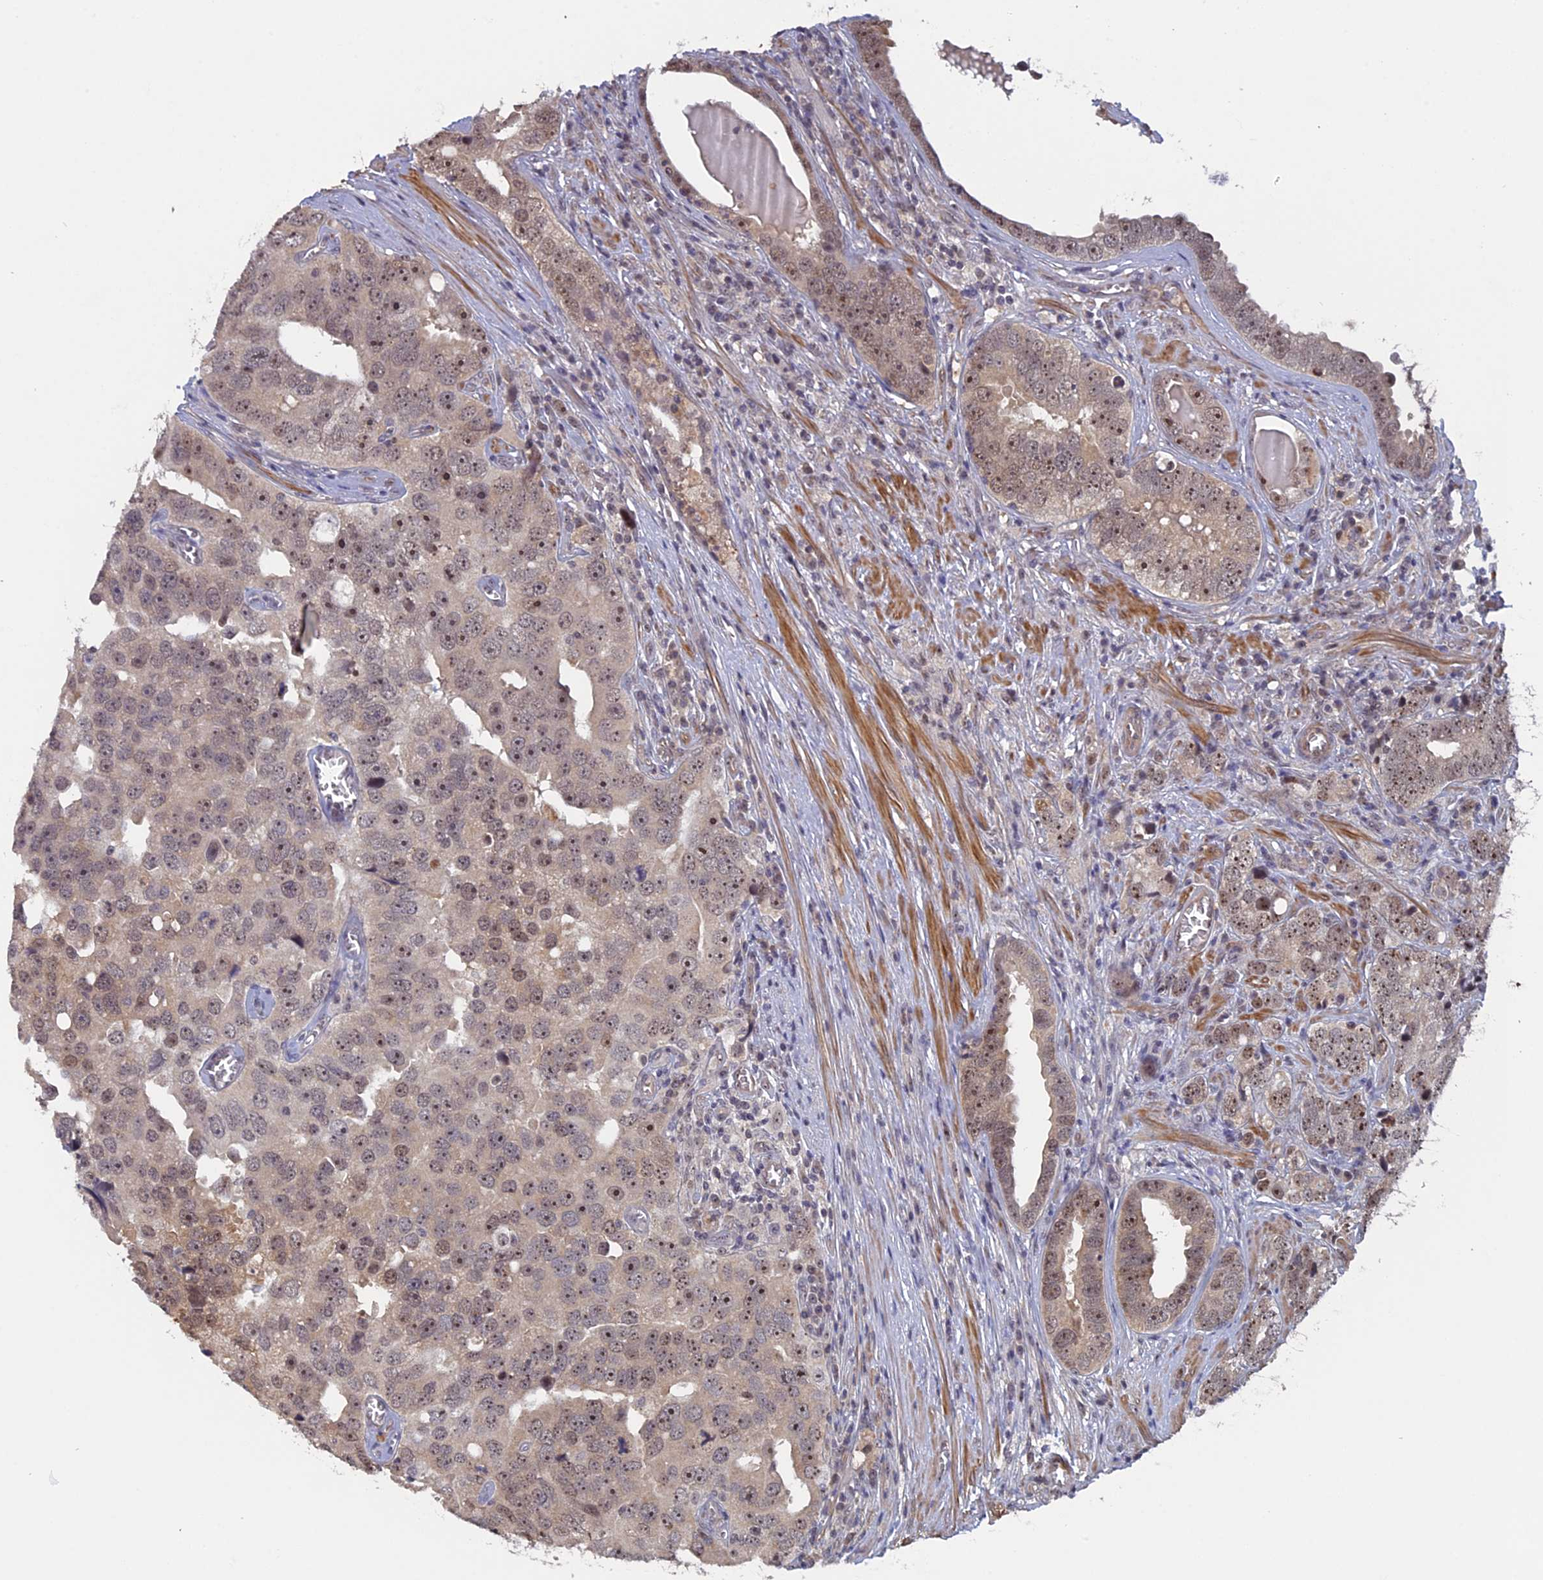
{"staining": {"intensity": "strong", "quantity": "25%-75%", "location": "nuclear"}, "tissue": "prostate cancer", "cell_type": "Tumor cells", "image_type": "cancer", "snomed": [{"axis": "morphology", "description": "Adenocarcinoma, High grade"}, {"axis": "topography", "description": "Prostate"}], "caption": "High-grade adenocarcinoma (prostate) stained with DAB (3,3'-diaminobenzidine) IHC exhibits high levels of strong nuclear positivity in about 25%-75% of tumor cells. The staining is performed using DAB (3,3'-diaminobenzidine) brown chromogen to label protein expression. The nuclei are counter-stained blue using hematoxylin.", "gene": "FAM98C", "patient": {"sex": "male", "age": 71}}